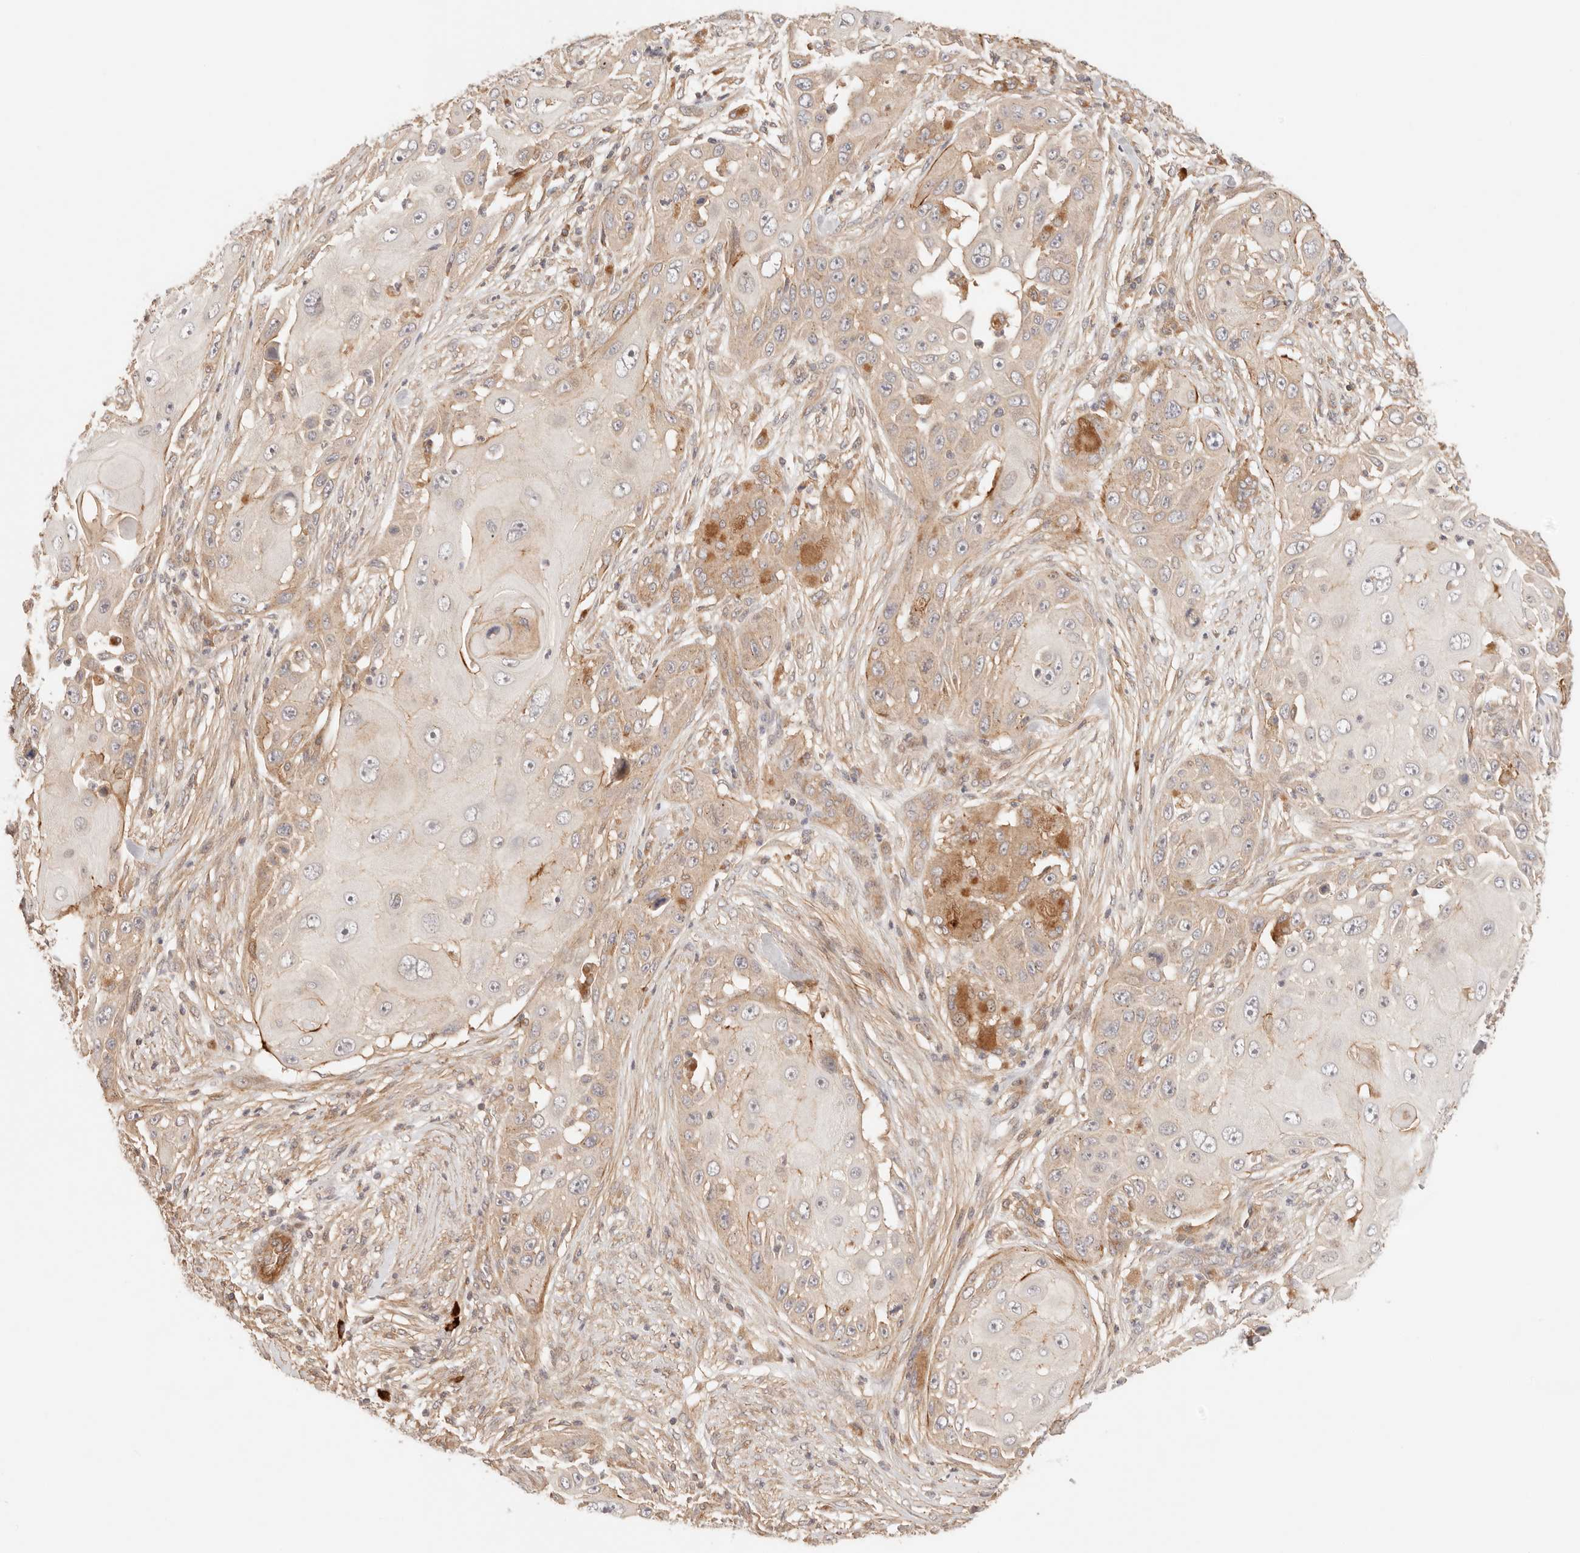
{"staining": {"intensity": "moderate", "quantity": "25%-75%", "location": "cytoplasmic/membranous"}, "tissue": "skin cancer", "cell_type": "Tumor cells", "image_type": "cancer", "snomed": [{"axis": "morphology", "description": "Squamous cell carcinoma, NOS"}, {"axis": "topography", "description": "Skin"}], "caption": "High-power microscopy captured an immunohistochemistry histopathology image of skin cancer (squamous cell carcinoma), revealing moderate cytoplasmic/membranous positivity in approximately 25%-75% of tumor cells. (IHC, brightfield microscopy, high magnification).", "gene": "IL1R2", "patient": {"sex": "female", "age": 44}}